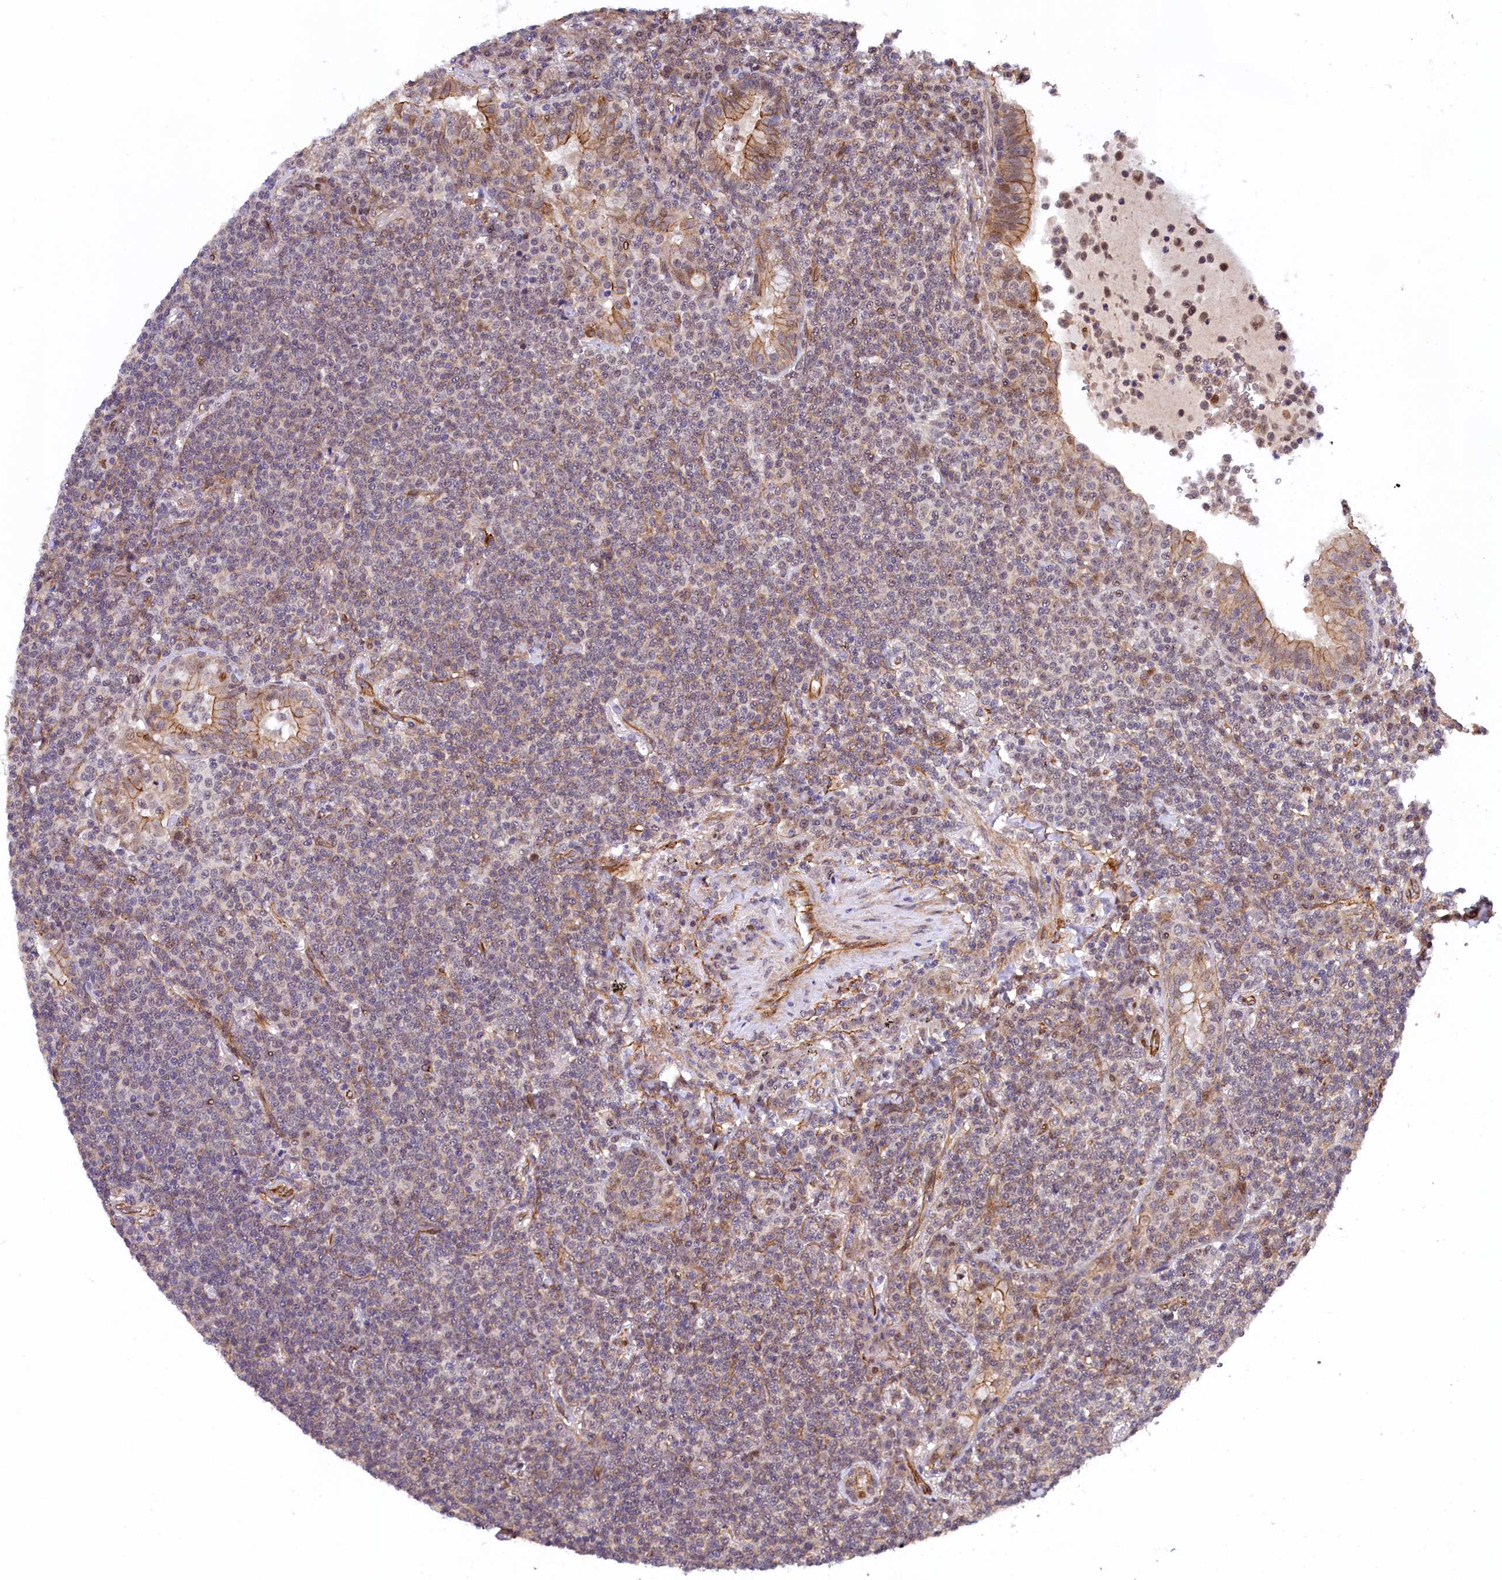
{"staining": {"intensity": "weak", "quantity": "<25%", "location": "cytoplasmic/membranous"}, "tissue": "lymphoma", "cell_type": "Tumor cells", "image_type": "cancer", "snomed": [{"axis": "morphology", "description": "Malignant lymphoma, non-Hodgkin's type, Low grade"}, {"axis": "topography", "description": "Lung"}], "caption": "Immunohistochemistry (IHC) micrograph of human lymphoma stained for a protein (brown), which shows no expression in tumor cells. (DAB immunohistochemistry (IHC), high magnification).", "gene": "ARL14EP", "patient": {"sex": "female", "age": 71}}